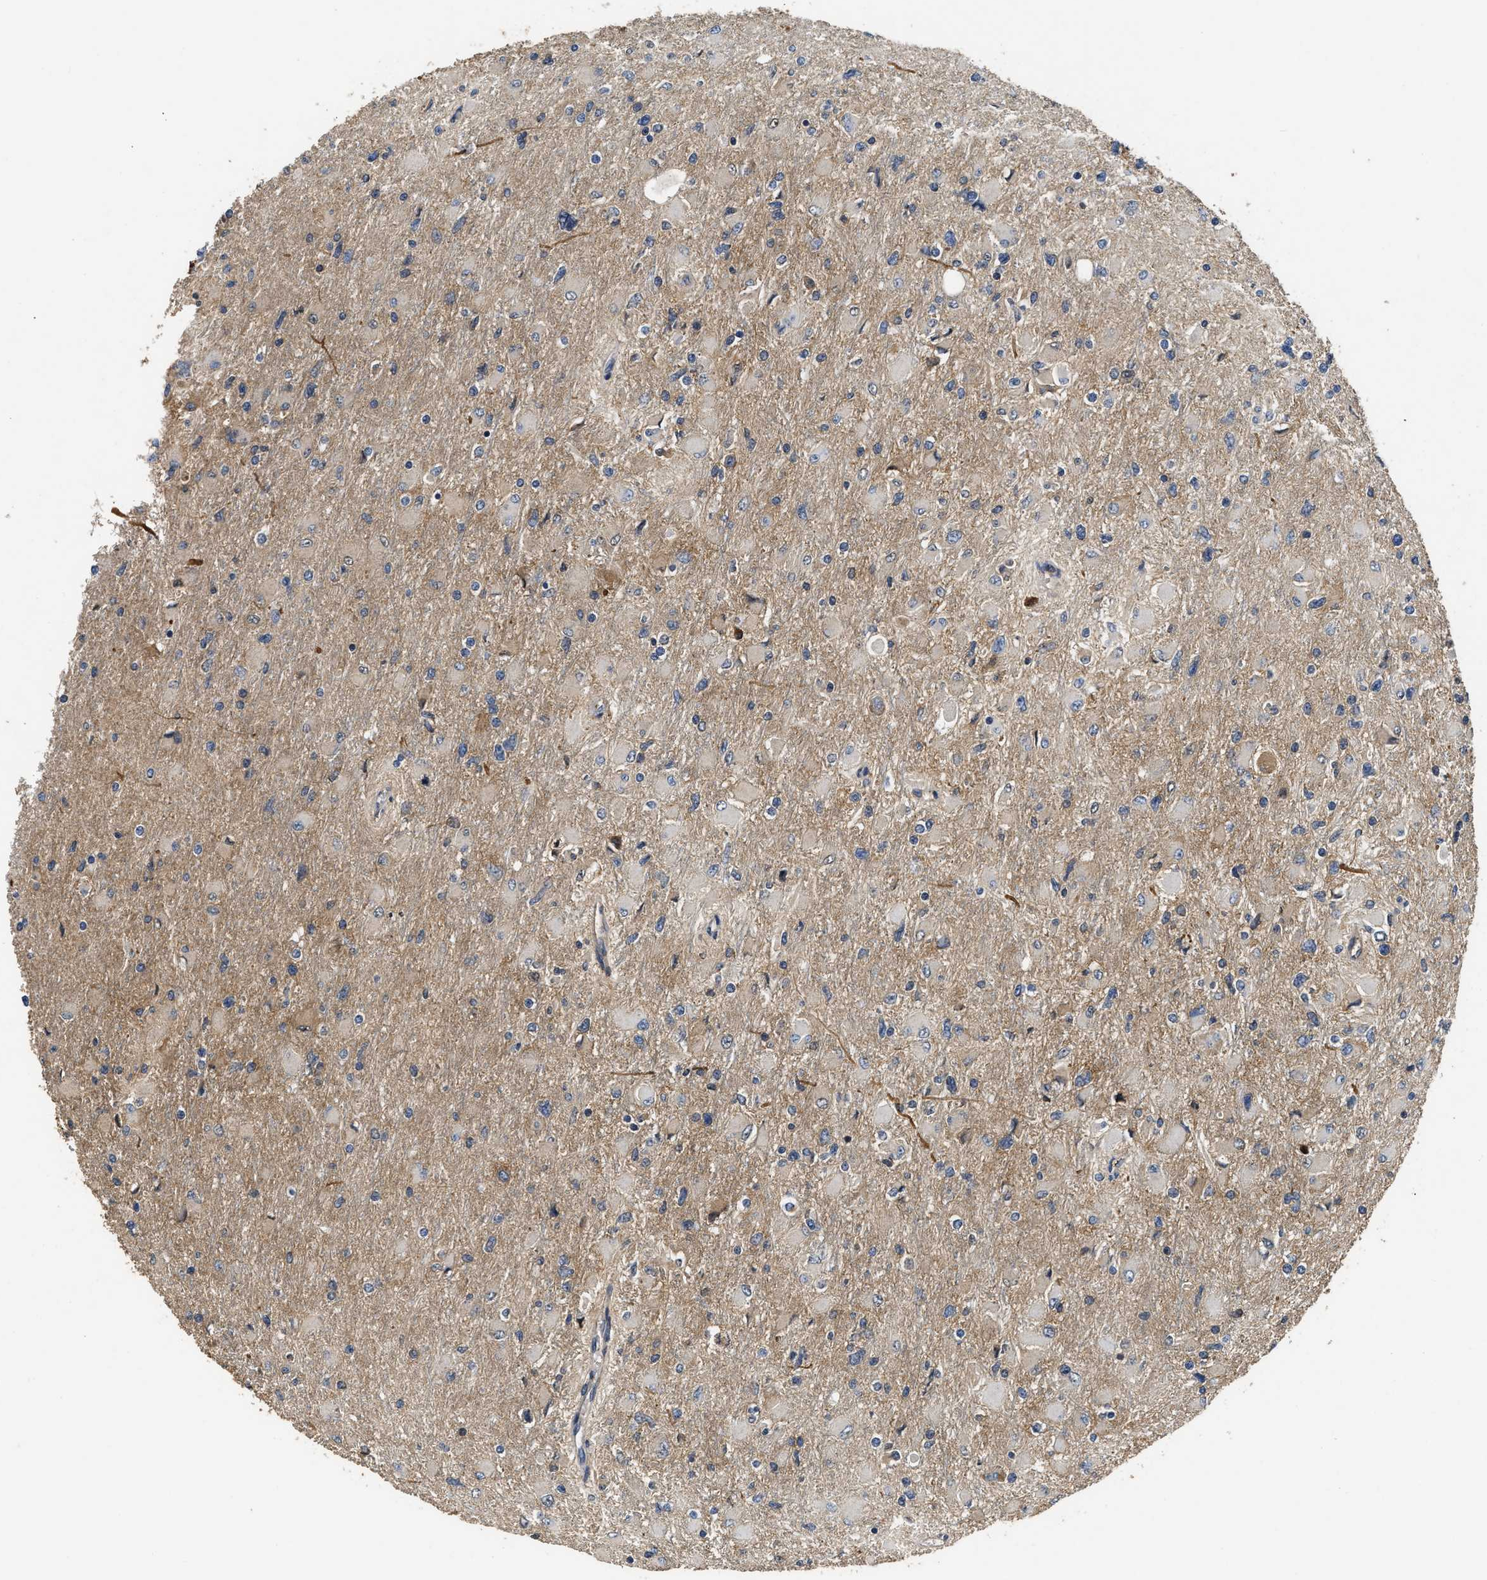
{"staining": {"intensity": "weak", "quantity": "25%-75%", "location": "cytoplasmic/membranous"}, "tissue": "glioma", "cell_type": "Tumor cells", "image_type": "cancer", "snomed": [{"axis": "morphology", "description": "Glioma, malignant, High grade"}, {"axis": "topography", "description": "Cerebral cortex"}], "caption": "A photomicrograph of human glioma stained for a protein shows weak cytoplasmic/membranous brown staining in tumor cells.", "gene": "C3", "patient": {"sex": "female", "age": 36}}